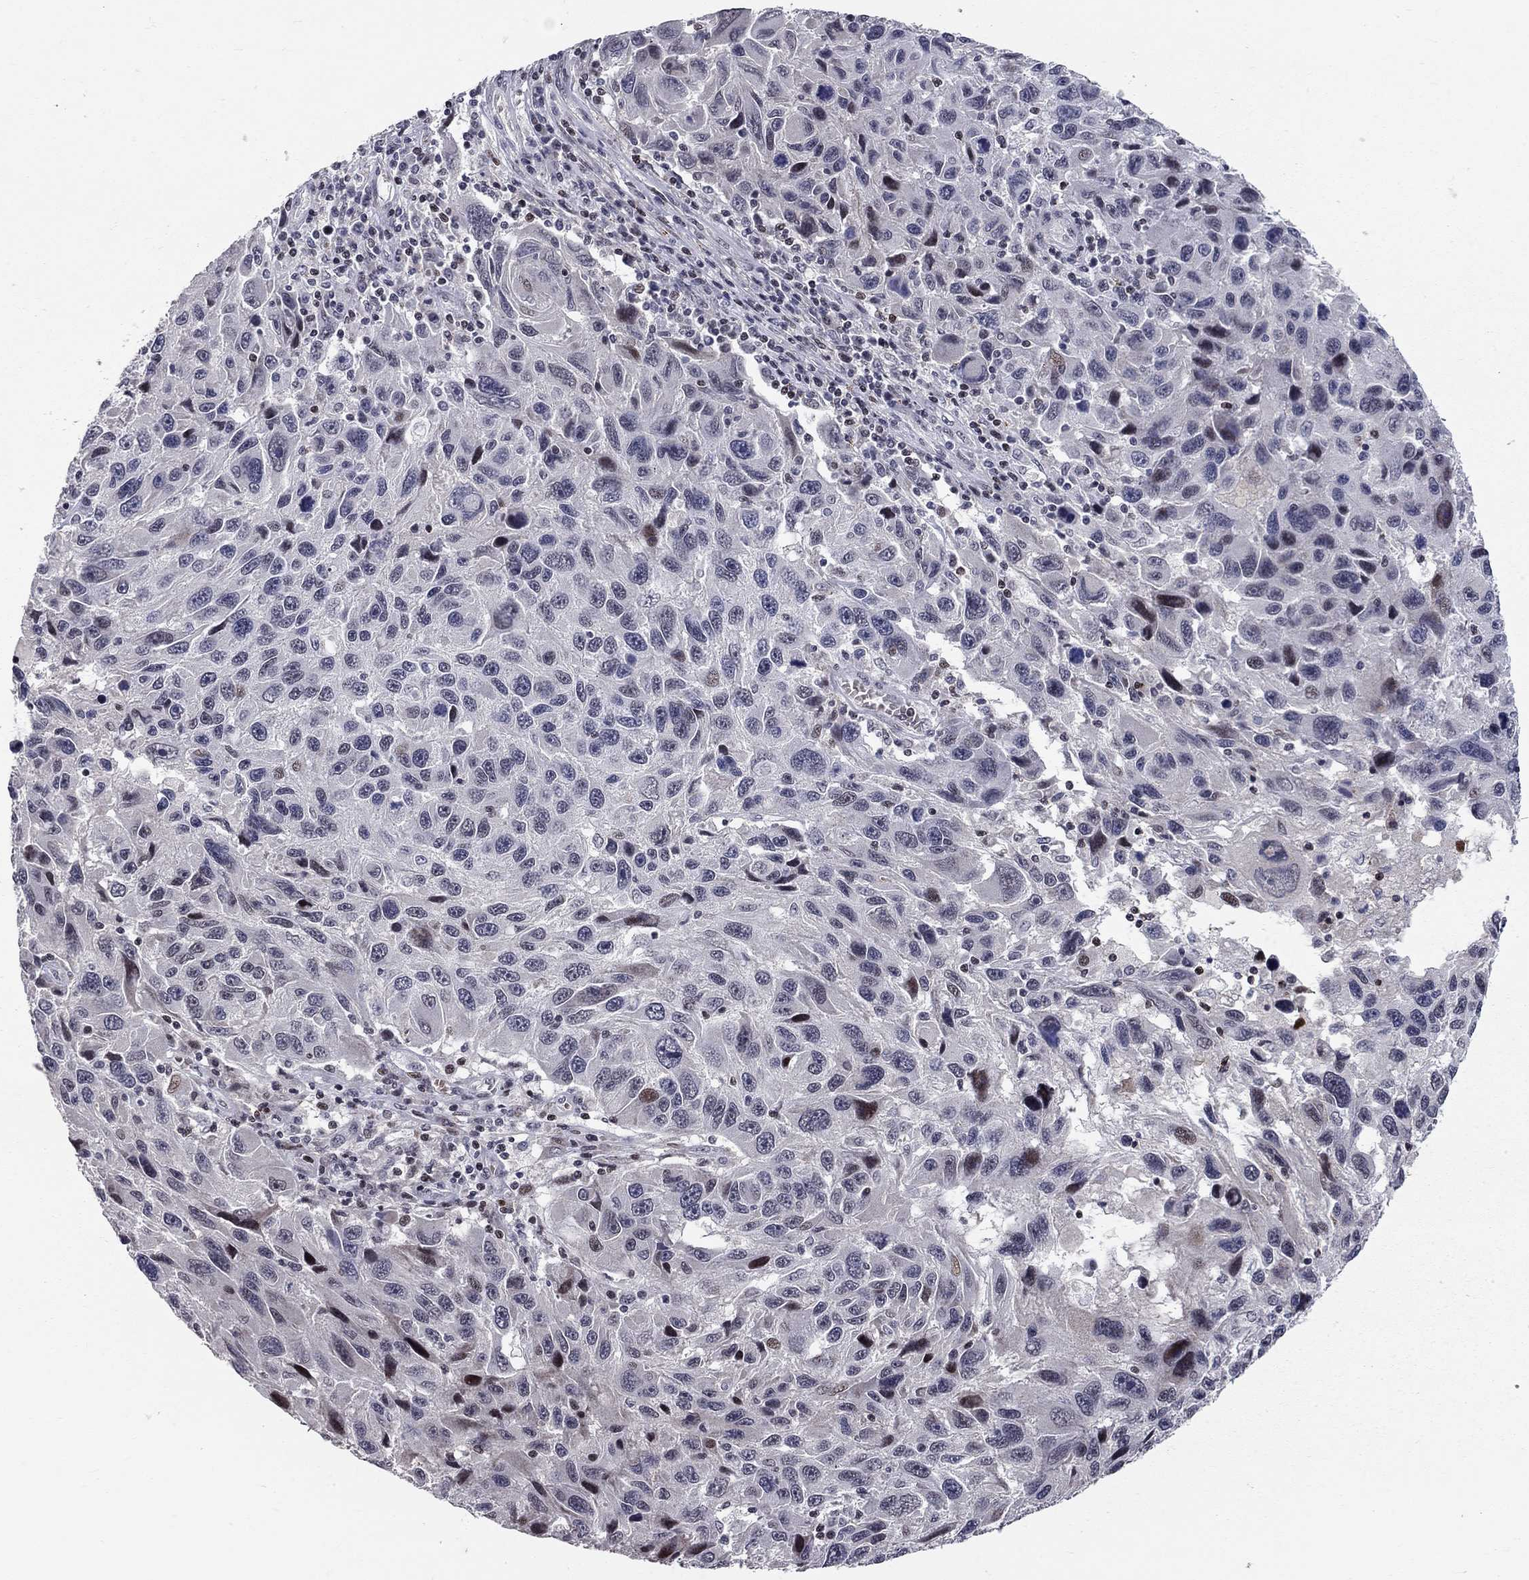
{"staining": {"intensity": "negative", "quantity": "none", "location": "none"}, "tissue": "melanoma", "cell_type": "Tumor cells", "image_type": "cancer", "snomed": [{"axis": "morphology", "description": "Malignant melanoma, NOS"}, {"axis": "topography", "description": "Skin"}], "caption": "This is an immunohistochemistry (IHC) histopathology image of human melanoma. There is no expression in tumor cells.", "gene": "HDAC3", "patient": {"sex": "male", "age": 53}}